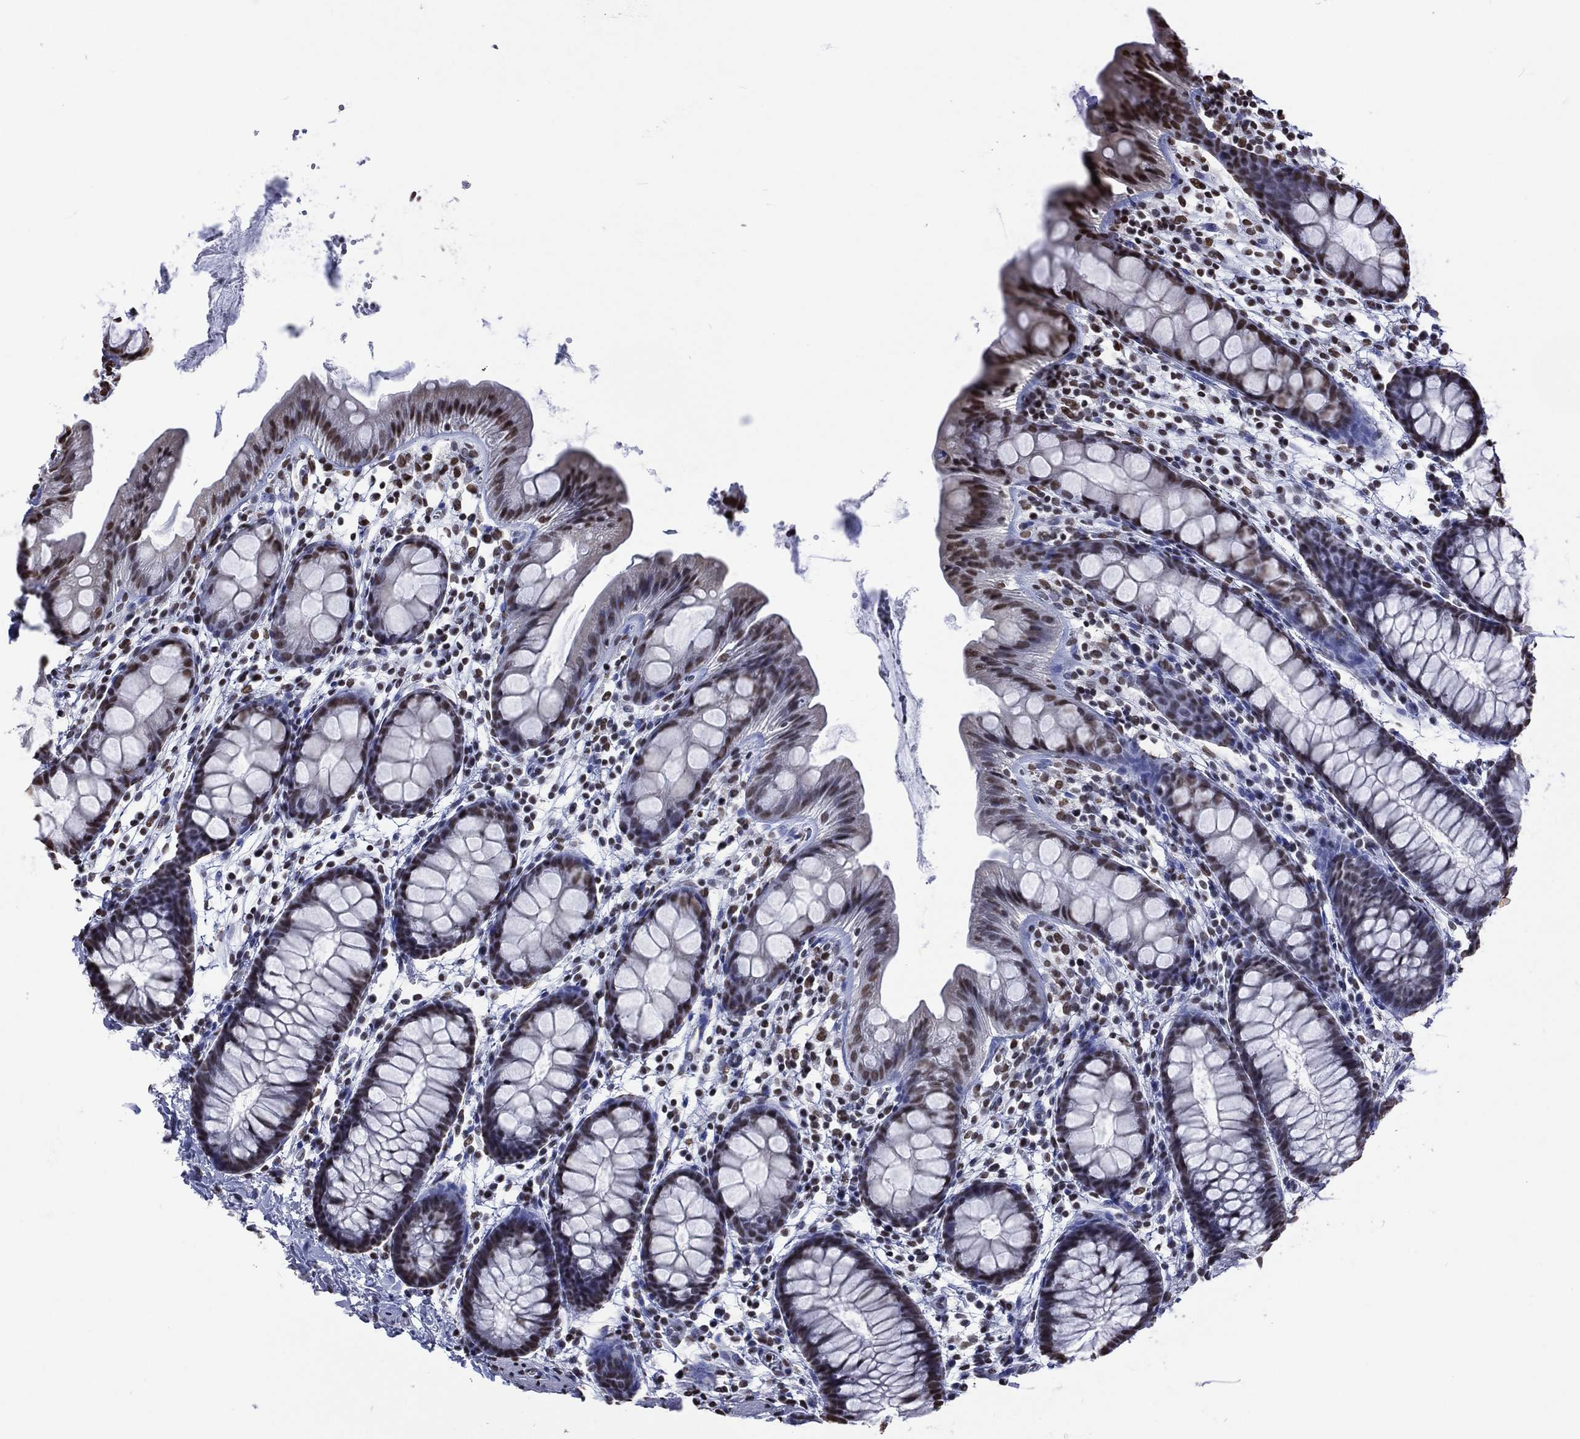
{"staining": {"intensity": "moderate", "quantity": "25%-75%", "location": "nuclear"}, "tissue": "rectum", "cell_type": "Glandular cells", "image_type": "normal", "snomed": [{"axis": "morphology", "description": "Normal tissue, NOS"}, {"axis": "topography", "description": "Rectum"}], "caption": "This photomicrograph displays immunohistochemistry staining of normal human rectum, with medium moderate nuclear positivity in about 25%-75% of glandular cells.", "gene": "RETREG2", "patient": {"sex": "male", "age": 57}}